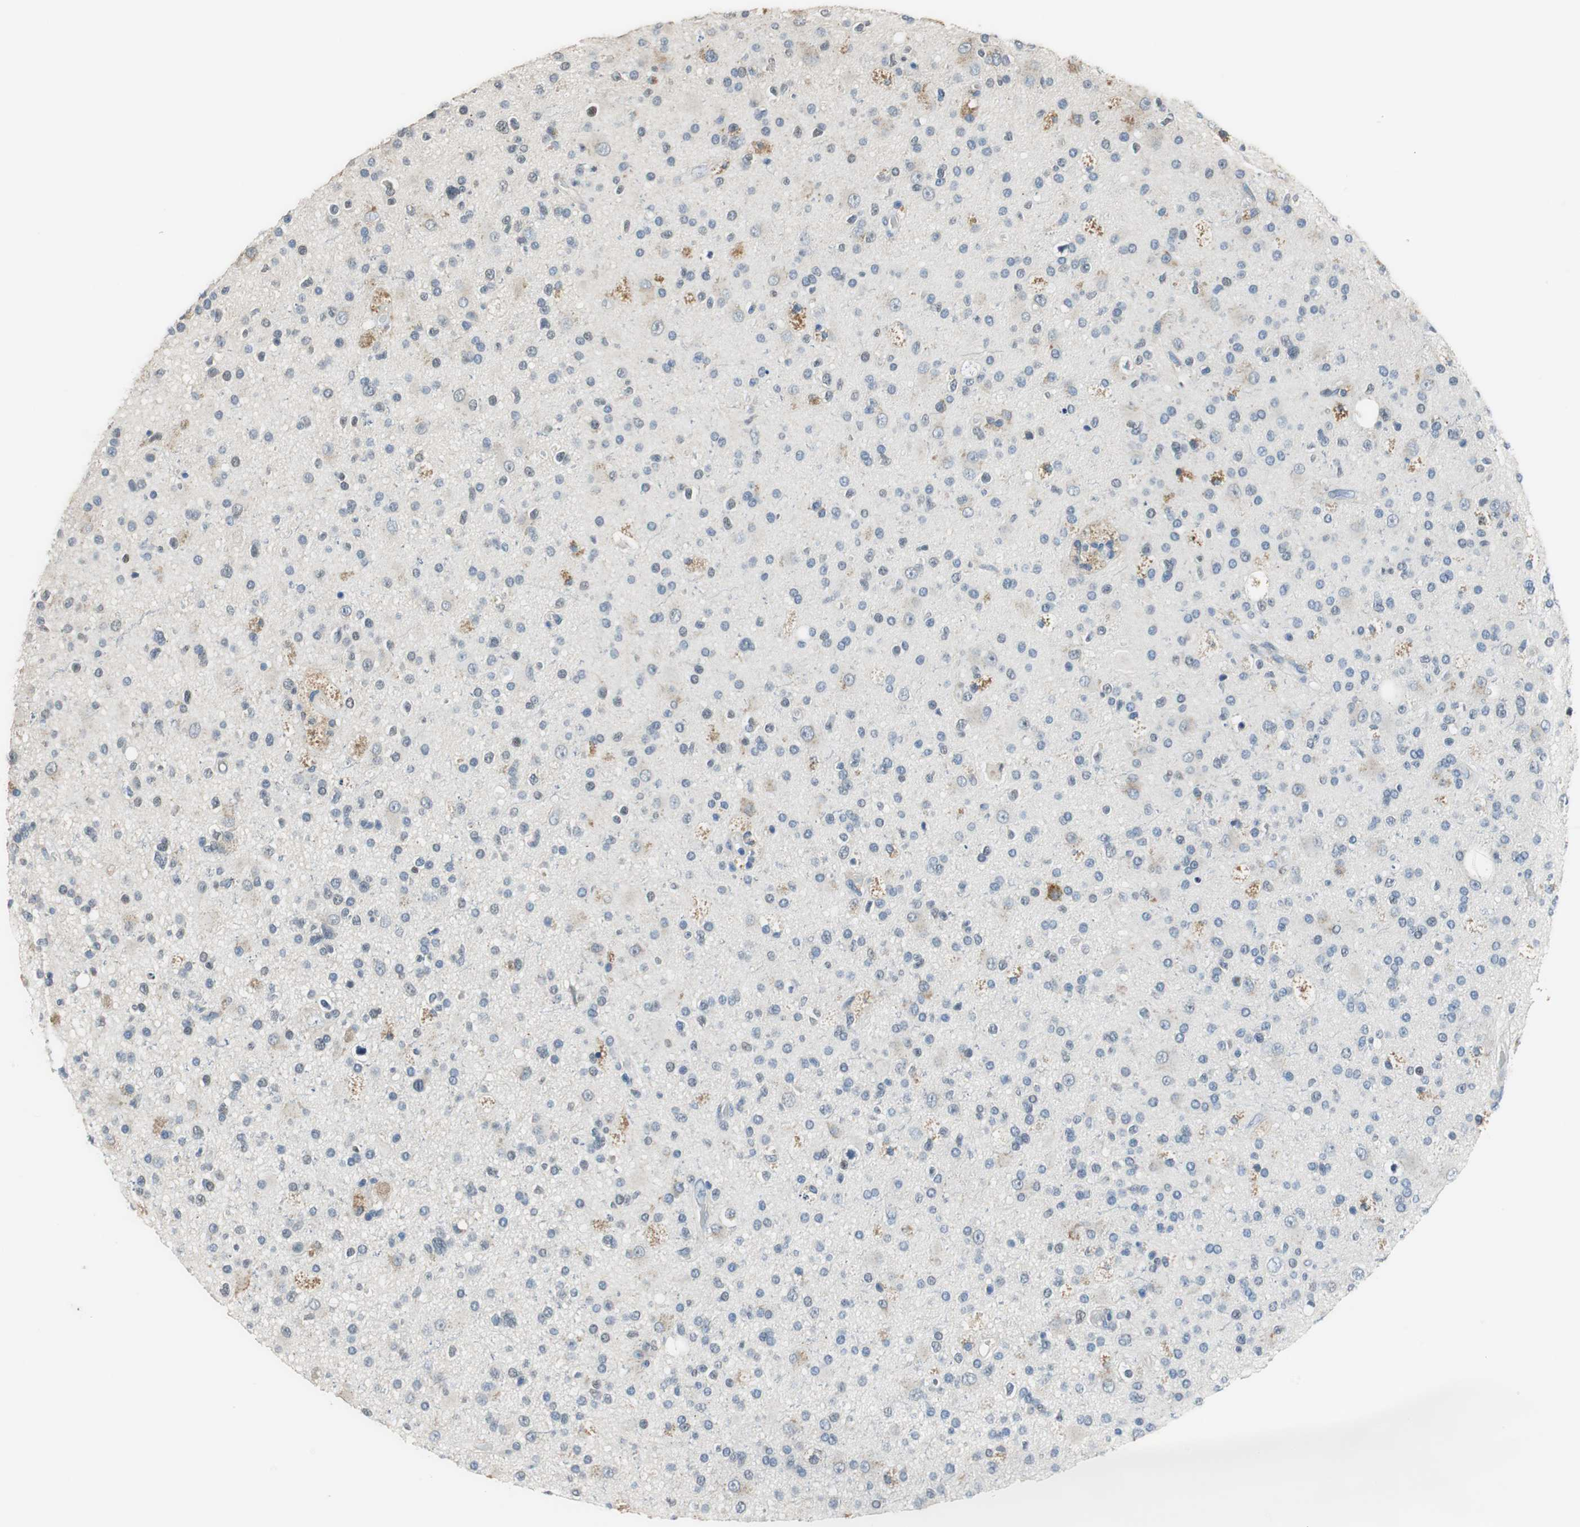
{"staining": {"intensity": "moderate", "quantity": "<25%", "location": "cytoplasmic/membranous"}, "tissue": "glioma", "cell_type": "Tumor cells", "image_type": "cancer", "snomed": [{"axis": "morphology", "description": "Glioma, malignant, High grade"}, {"axis": "topography", "description": "Brain"}], "caption": "Glioma tissue reveals moderate cytoplasmic/membranous staining in approximately <25% of tumor cells", "gene": "ALDH4A1", "patient": {"sex": "male", "age": 33}}